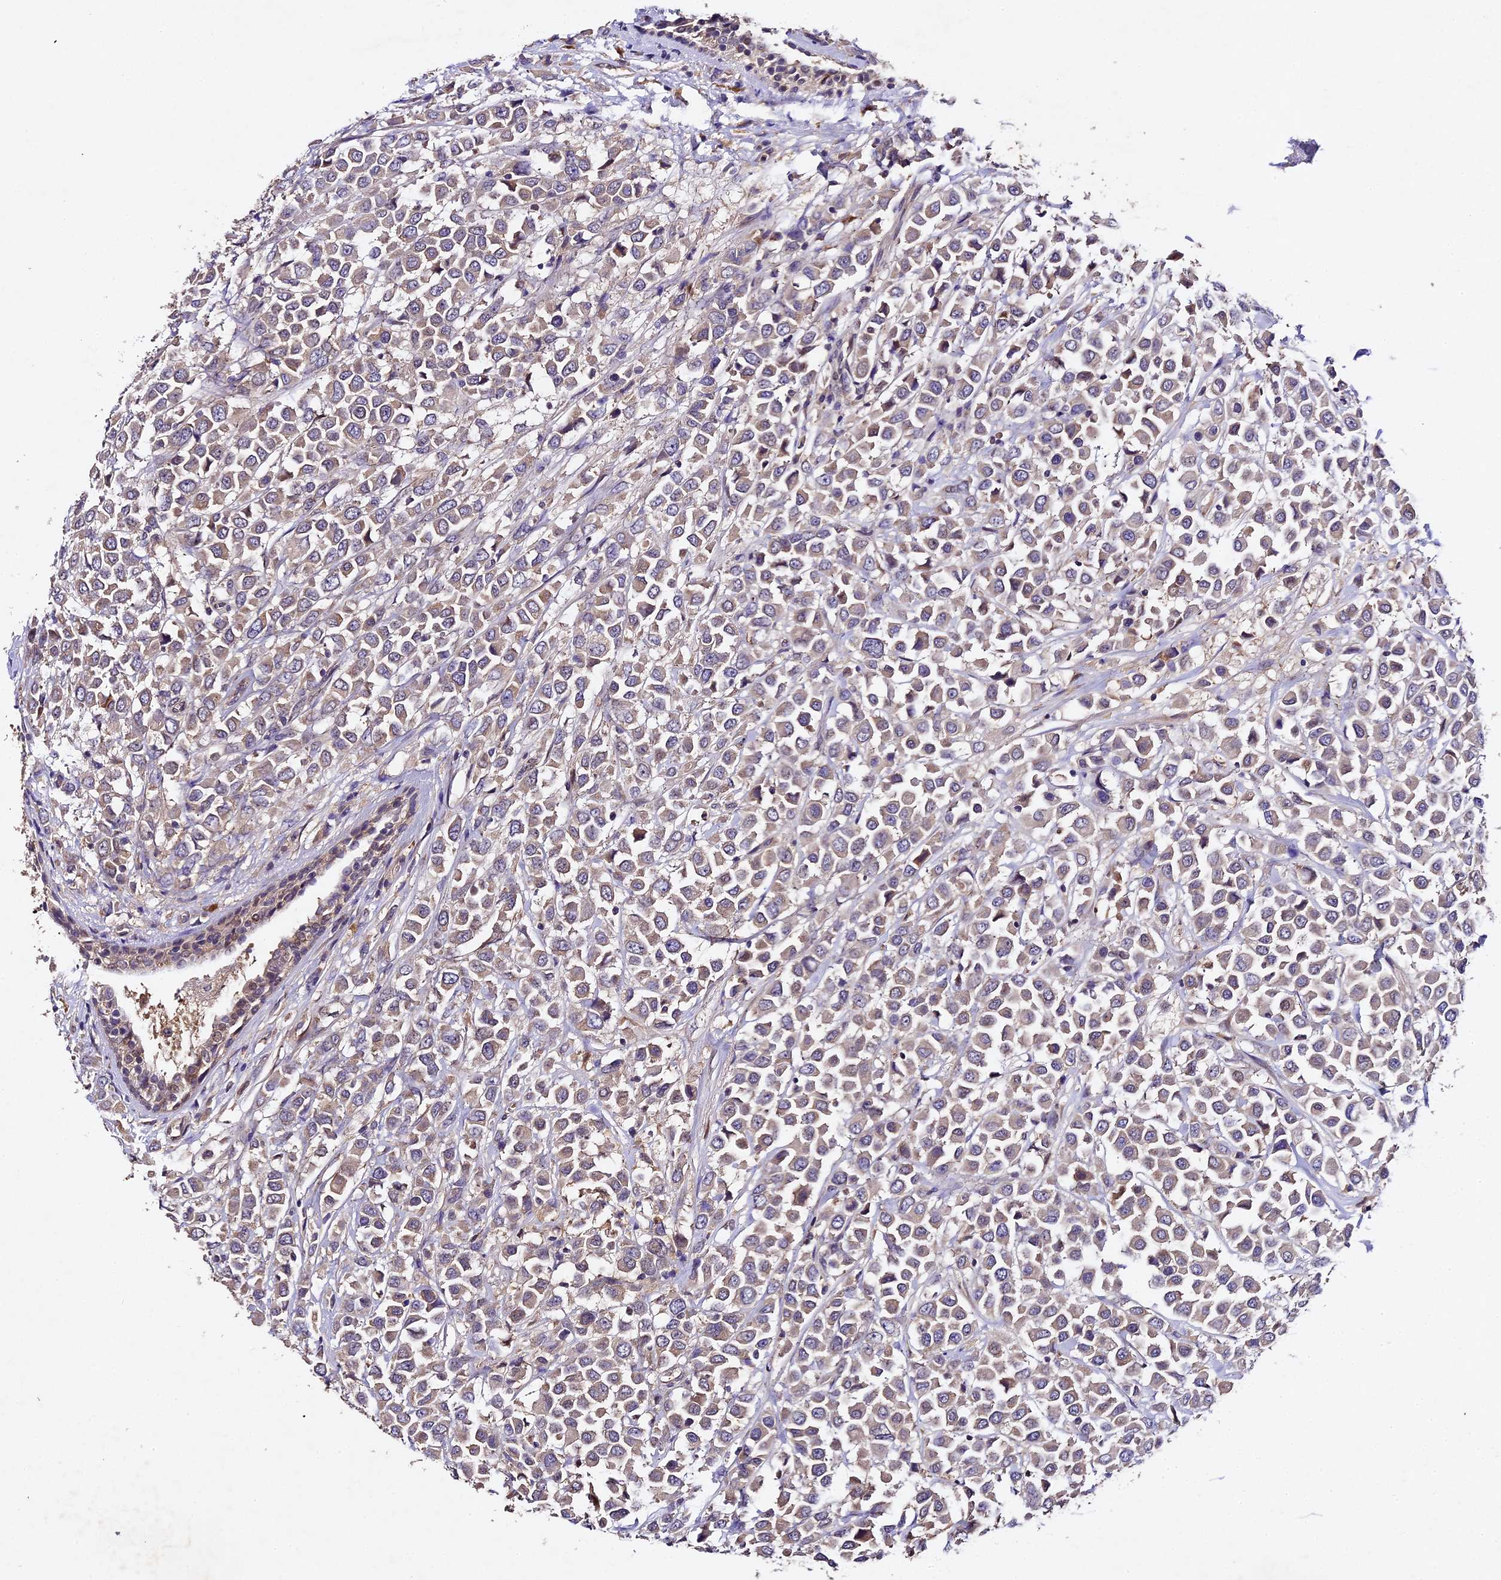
{"staining": {"intensity": "weak", "quantity": "25%-75%", "location": "cytoplasmic/membranous"}, "tissue": "breast cancer", "cell_type": "Tumor cells", "image_type": "cancer", "snomed": [{"axis": "morphology", "description": "Duct carcinoma"}, {"axis": "topography", "description": "Breast"}], "caption": "Protein analysis of breast cancer (intraductal carcinoma) tissue displays weak cytoplasmic/membranous expression in approximately 25%-75% of tumor cells. (Stains: DAB in brown, nuclei in blue, Microscopy: brightfield microscopy at high magnification).", "gene": "TMEM39B", "patient": {"sex": "female", "age": 61}}